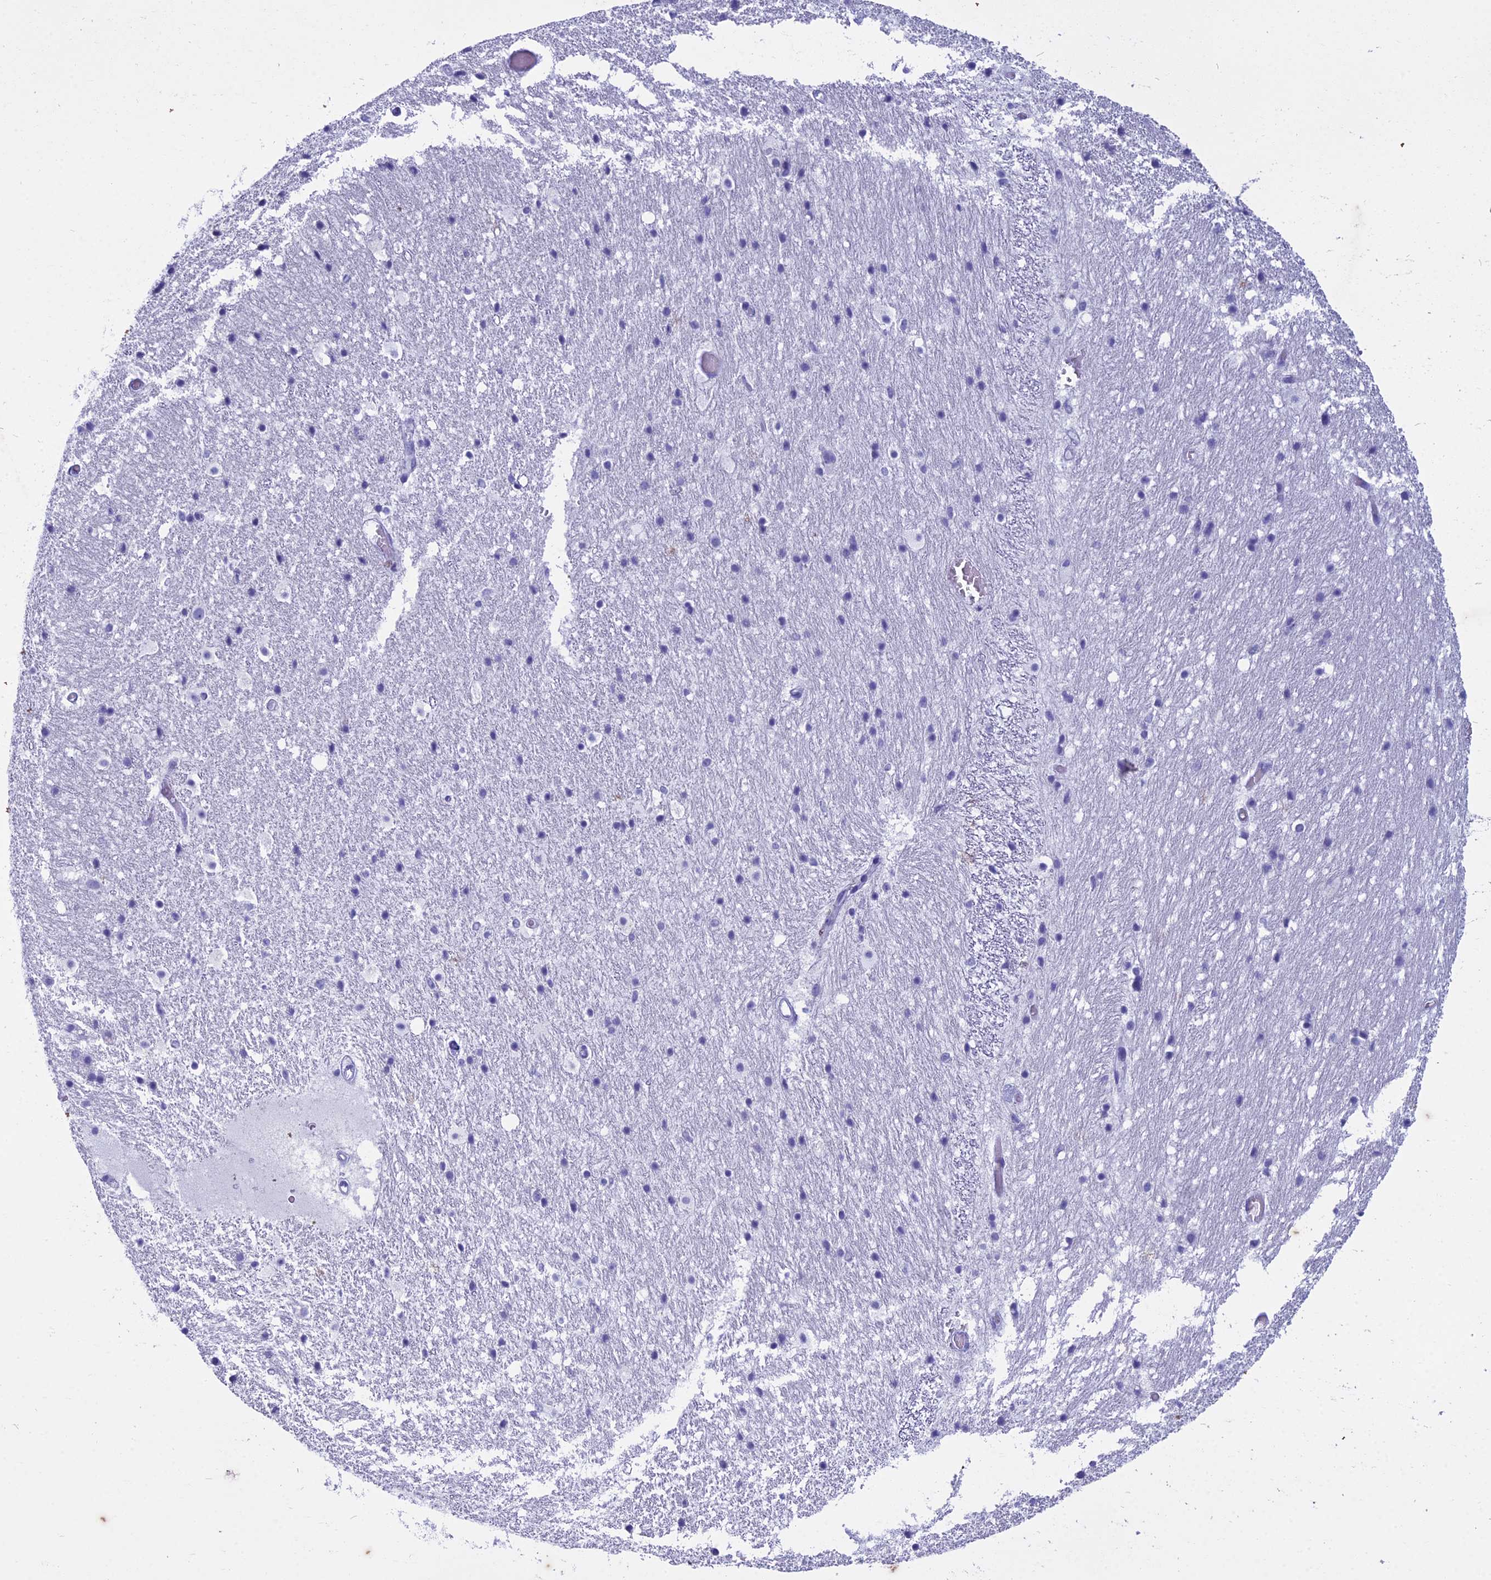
{"staining": {"intensity": "negative", "quantity": "none", "location": "none"}, "tissue": "hippocampus", "cell_type": "Glial cells", "image_type": "normal", "snomed": [{"axis": "morphology", "description": "Normal tissue, NOS"}, {"axis": "topography", "description": "Hippocampus"}], "caption": "Immunohistochemistry (IHC) image of unremarkable human hippocampus stained for a protein (brown), which displays no expression in glial cells.", "gene": "HMGB4", "patient": {"sex": "female", "age": 52}}